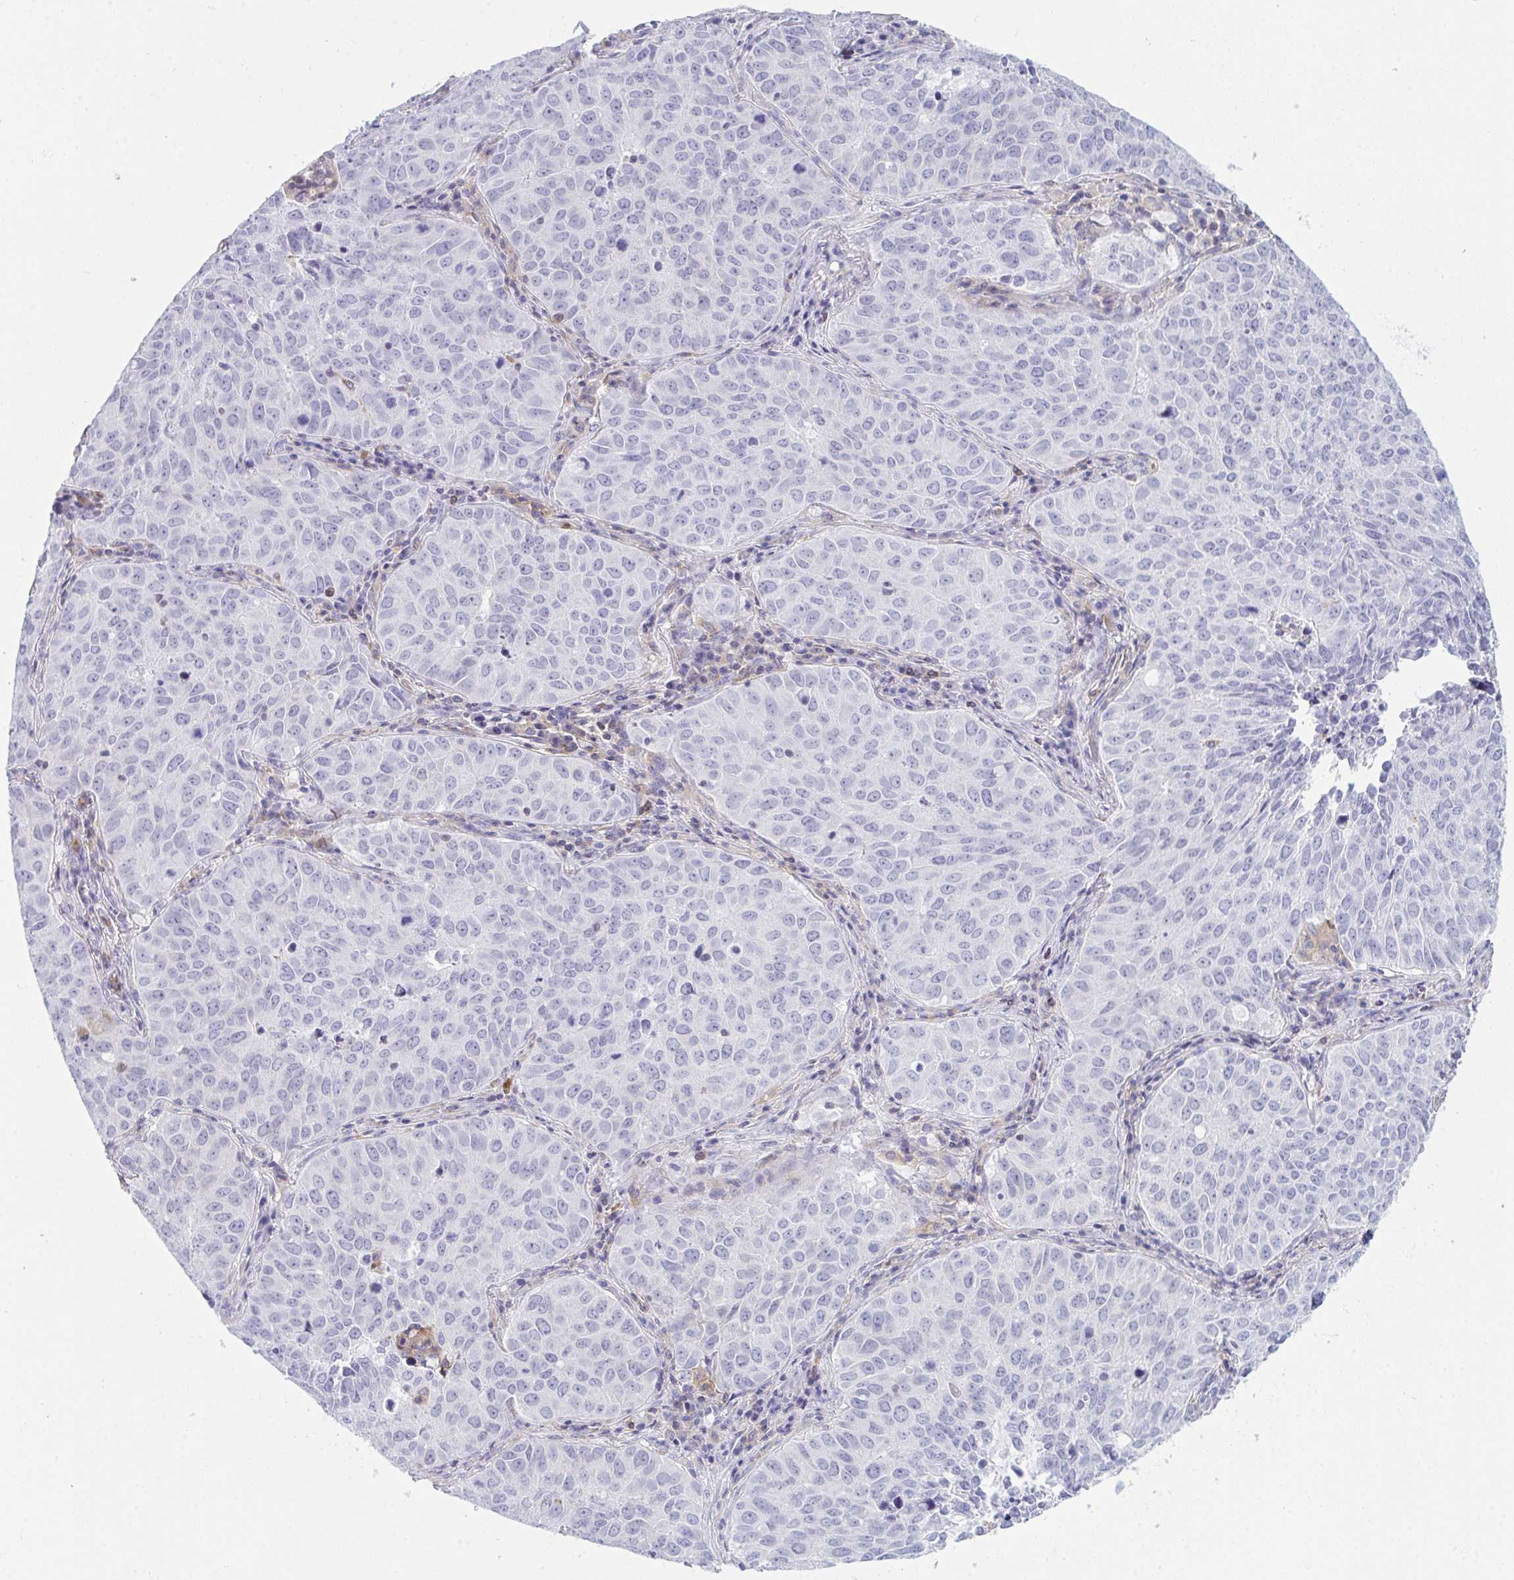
{"staining": {"intensity": "negative", "quantity": "none", "location": "none"}, "tissue": "lung cancer", "cell_type": "Tumor cells", "image_type": "cancer", "snomed": [{"axis": "morphology", "description": "Adenocarcinoma, NOS"}, {"axis": "topography", "description": "Lung"}], "caption": "Adenocarcinoma (lung) stained for a protein using IHC shows no staining tumor cells.", "gene": "MYO1F", "patient": {"sex": "female", "age": 50}}